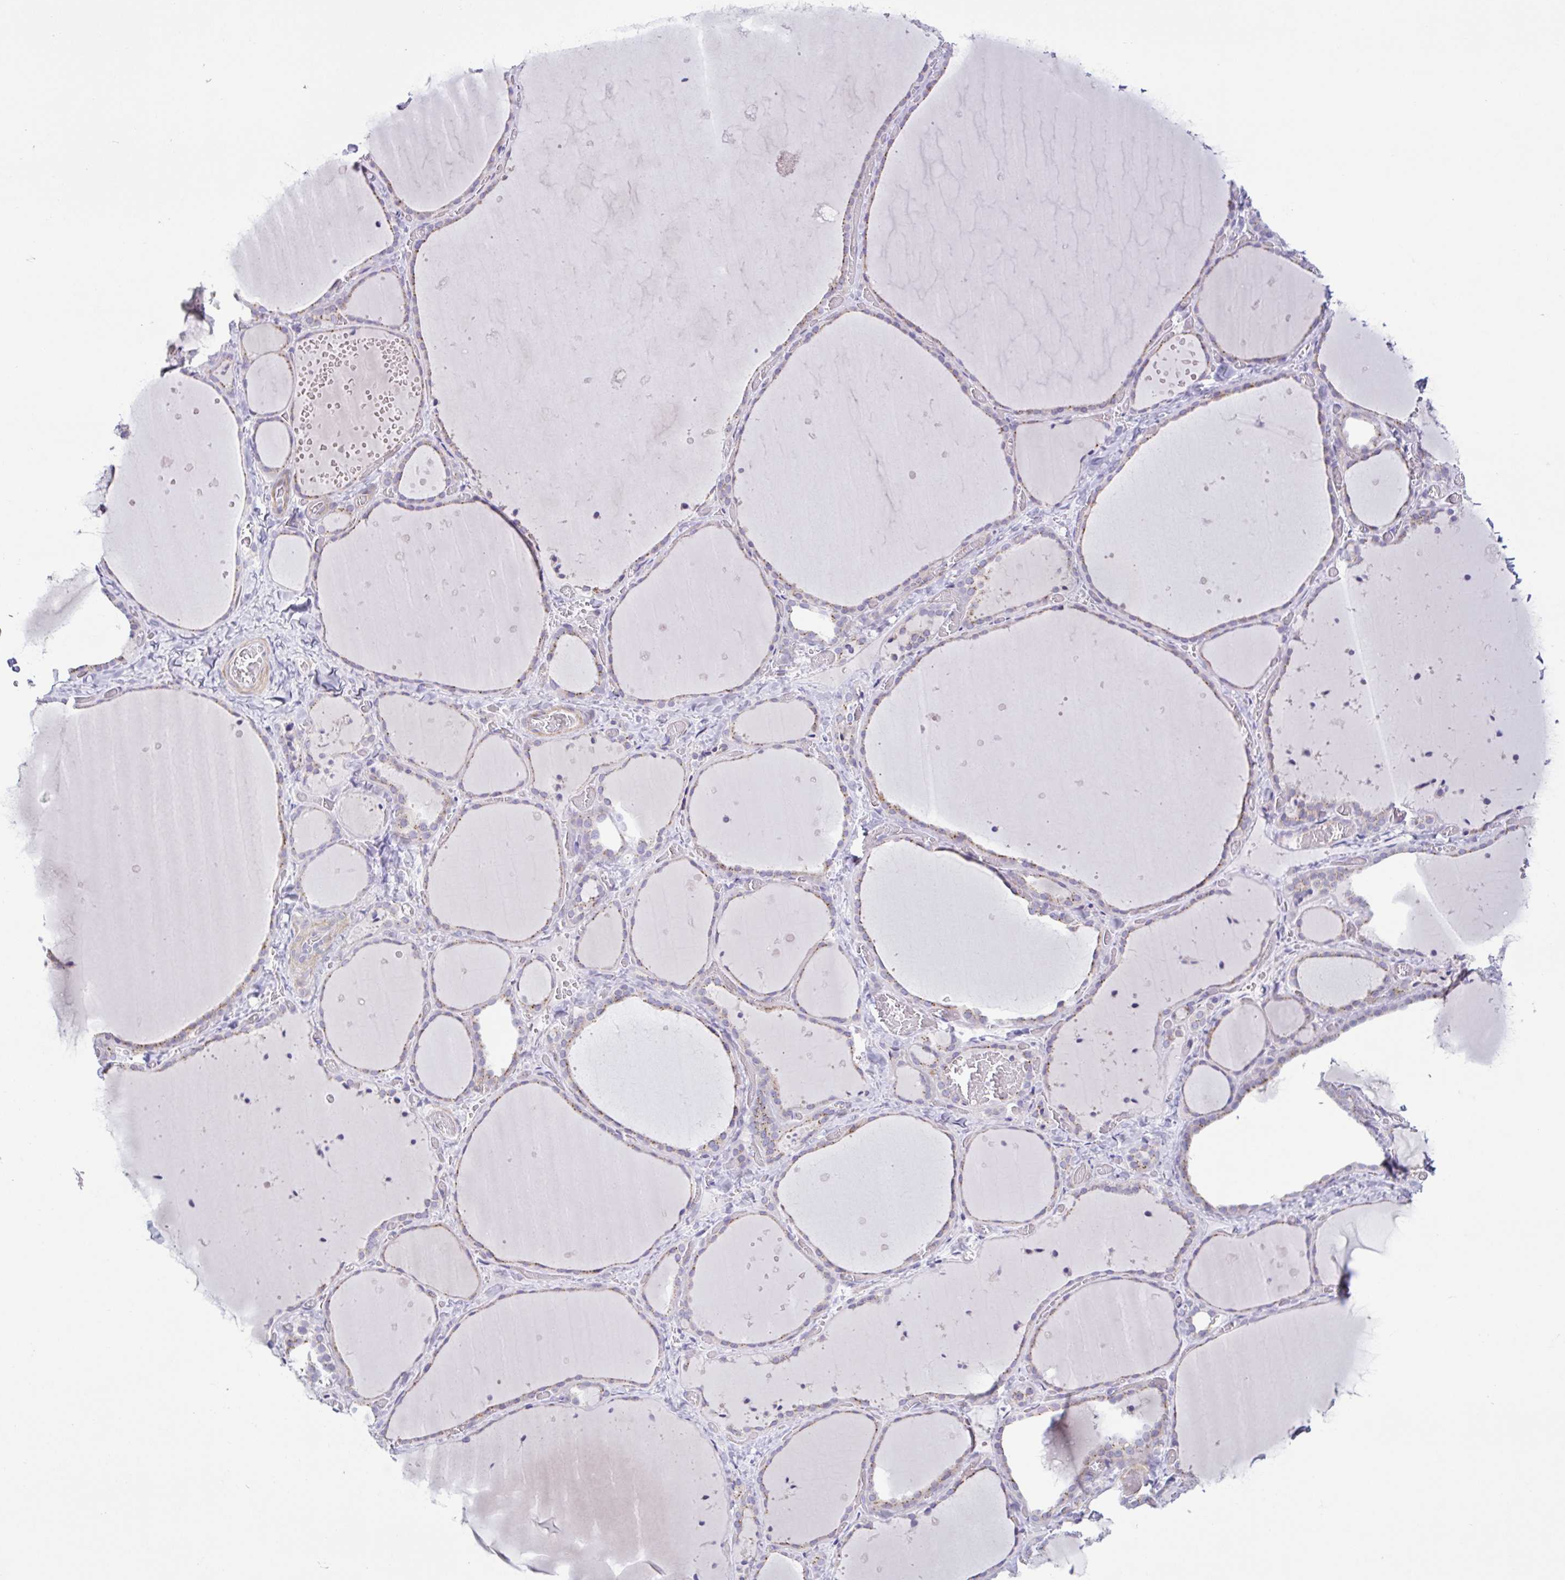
{"staining": {"intensity": "weak", "quantity": "<25%", "location": "cytoplasmic/membranous"}, "tissue": "thyroid gland", "cell_type": "Glandular cells", "image_type": "normal", "snomed": [{"axis": "morphology", "description": "Normal tissue, NOS"}, {"axis": "topography", "description": "Thyroid gland"}], "caption": "Benign thyroid gland was stained to show a protein in brown. There is no significant positivity in glandular cells. Brightfield microscopy of immunohistochemistry stained with DAB (3,3'-diaminobenzidine) (brown) and hematoxylin (blue), captured at high magnification.", "gene": "COL17A1", "patient": {"sex": "female", "age": 36}}